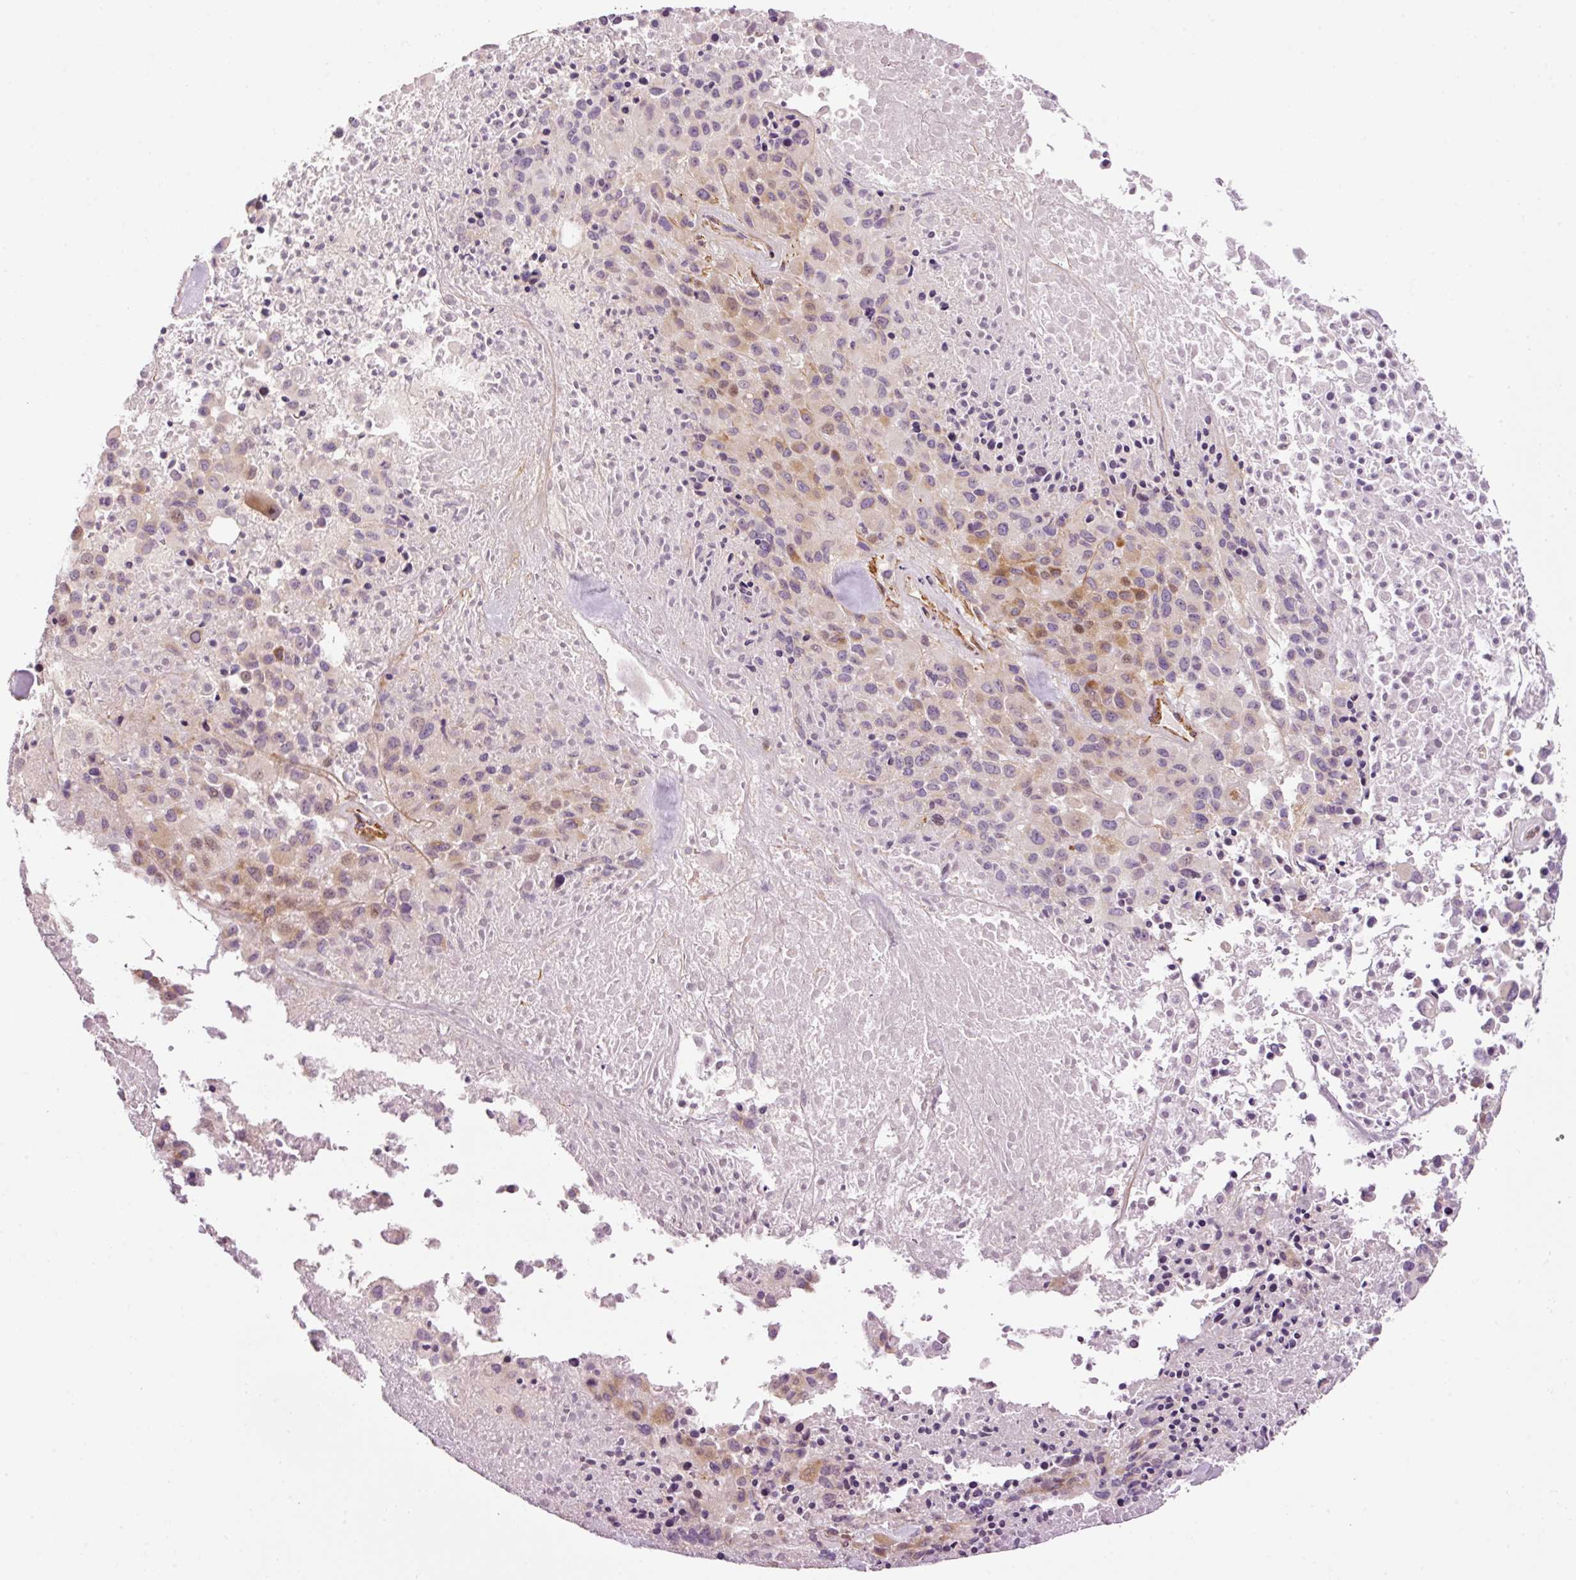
{"staining": {"intensity": "moderate", "quantity": "<25%", "location": "cytoplasmic/membranous"}, "tissue": "melanoma", "cell_type": "Tumor cells", "image_type": "cancer", "snomed": [{"axis": "morphology", "description": "Malignant melanoma, Metastatic site"}, {"axis": "topography", "description": "Skin"}], "caption": "Protein expression analysis of malignant melanoma (metastatic site) shows moderate cytoplasmic/membranous positivity in approximately <25% of tumor cells.", "gene": "ANKRD20A1", "patient": {"sex": "female", "age": 81}}